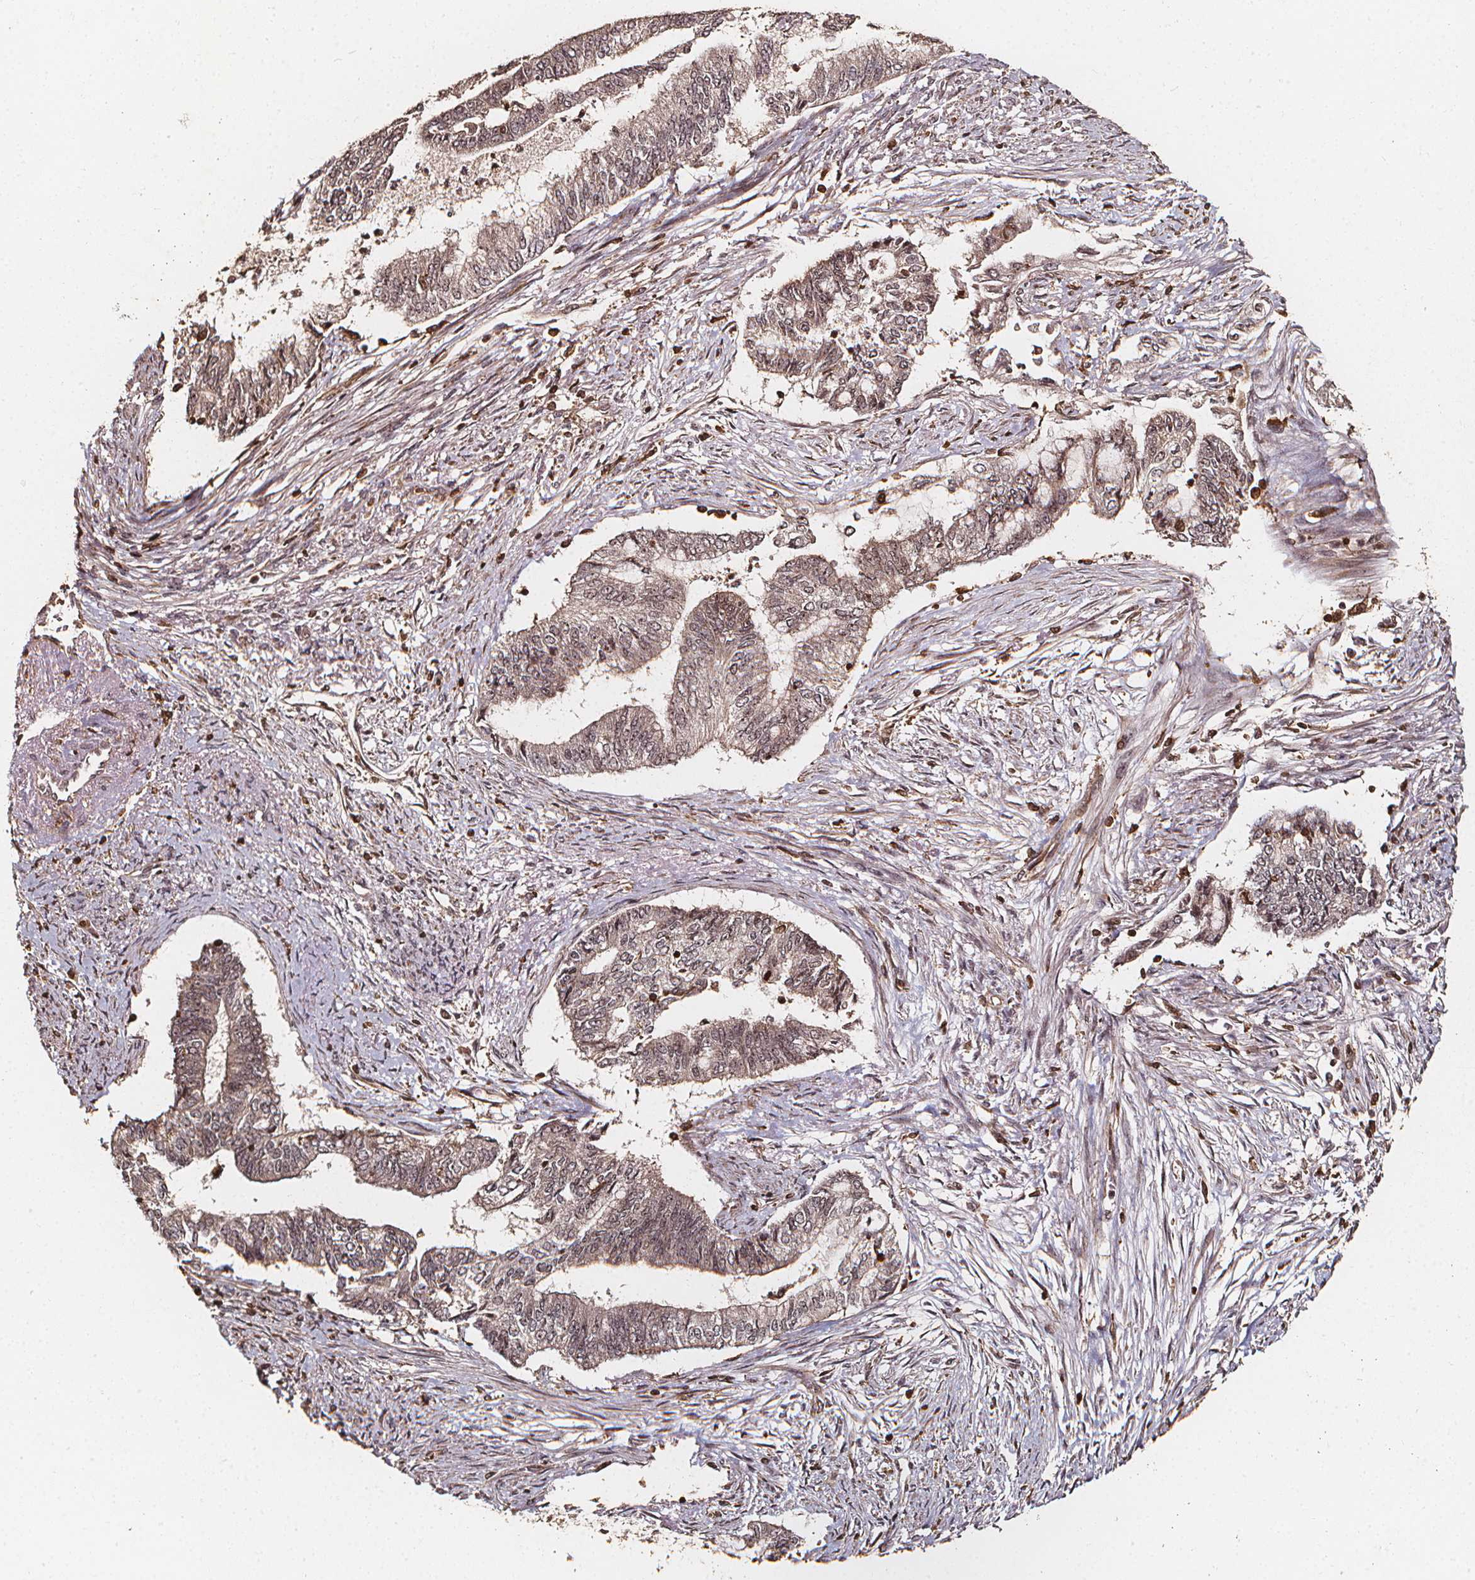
{"staining": {"intensity": "weak", "quantity": "25%-75%", "location": "cytoplasmic/membranous,nuclear"}, "tissue": "endometrial cancer", "cell_type": "Tumor cells", "image_type": "cancer", "snomed": [{"axis": "morphology", "description": "Adenocarcinoma, NOS"}, {"axis": "topography", "description": "Endometrium"}], "caption": "About 25%-75% of tumor cells in human endometrial adenocarcinoma reveal weak cytoplasmic/membranous and nuclear protein positivity as visualized by brown immunohistochemical staining.", "gene": "EXOSC9", "patient": {"sex": "female", "age": 65}}